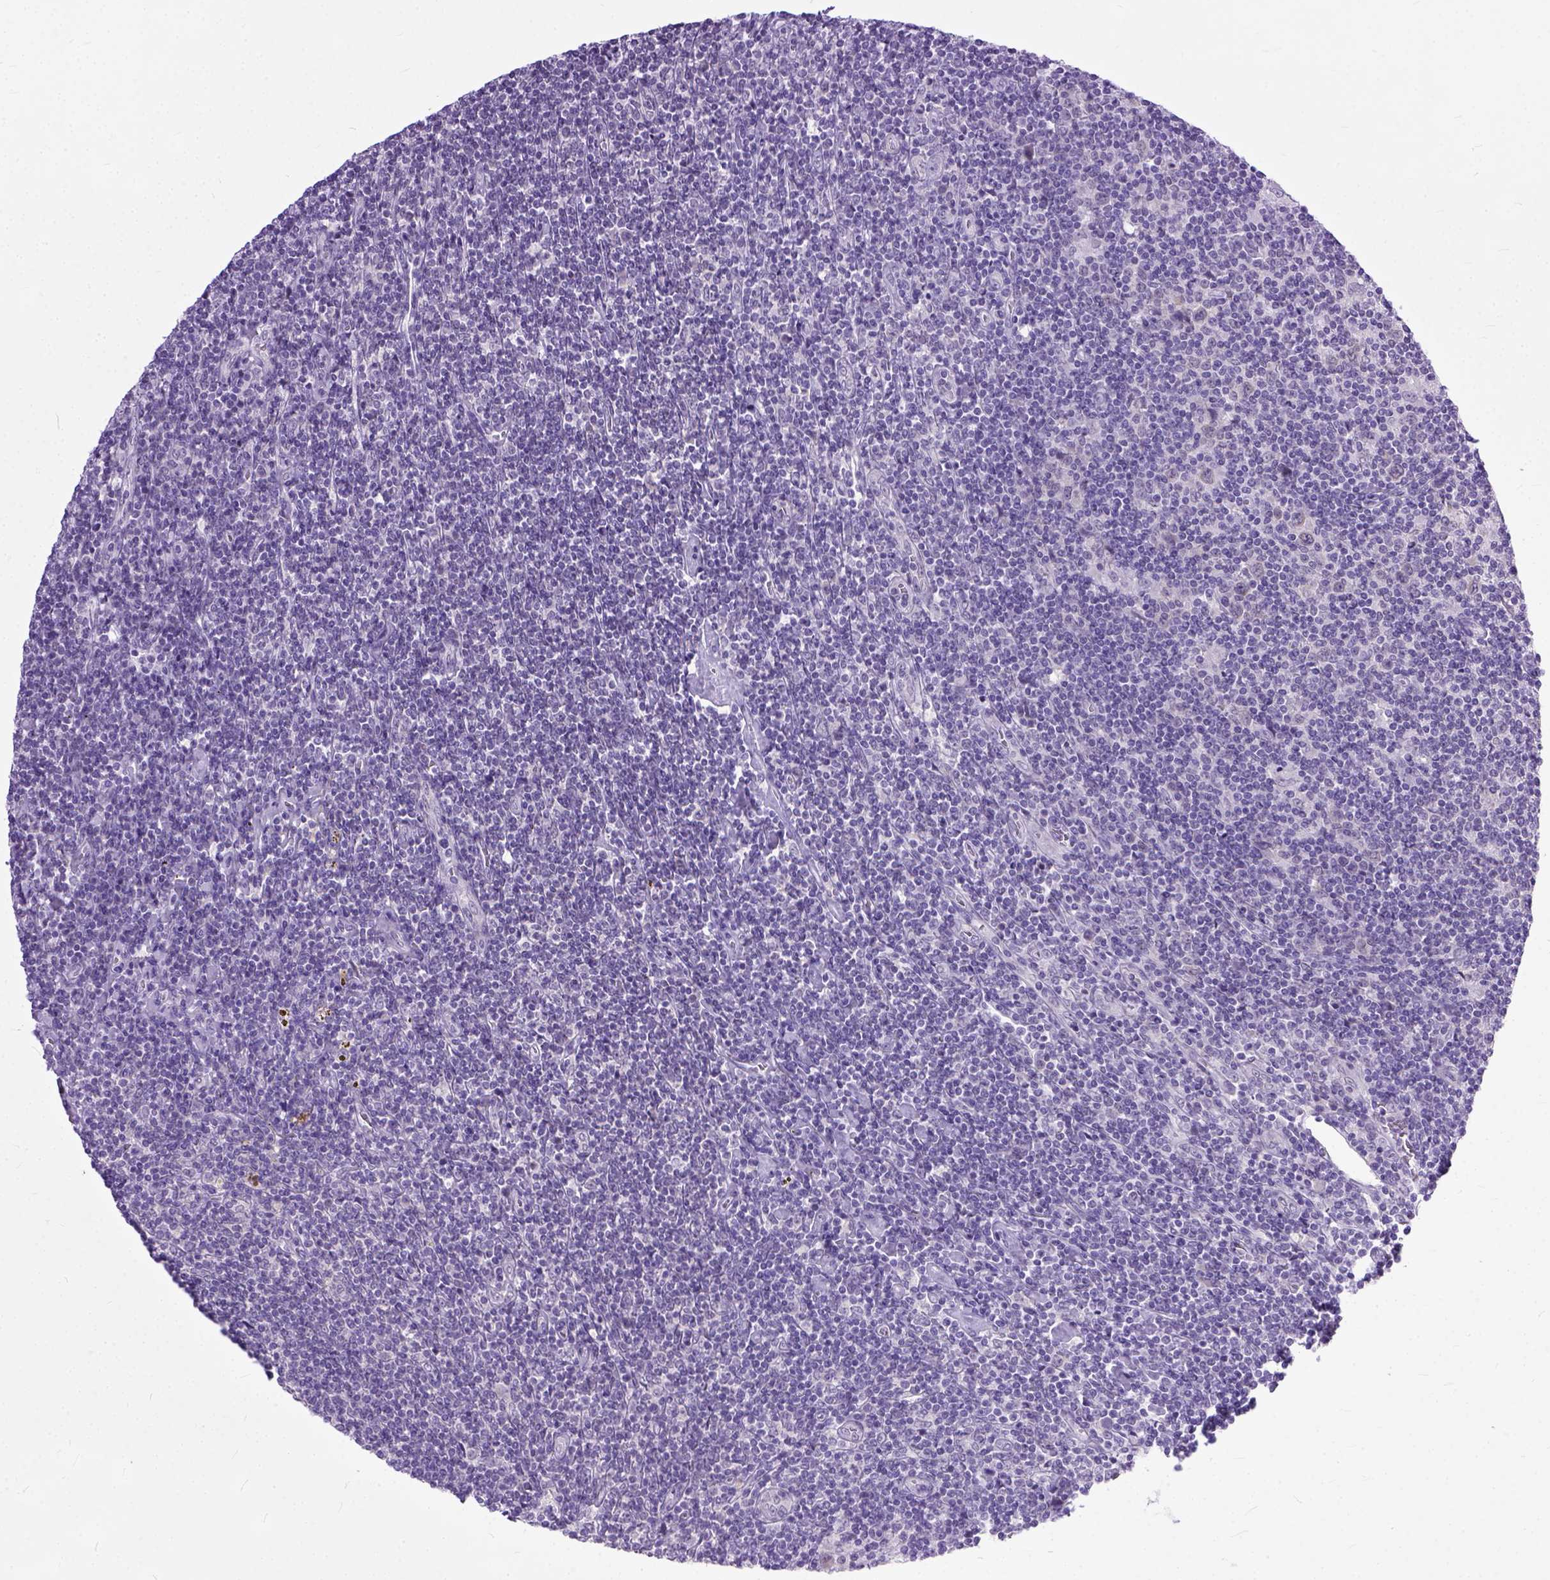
{"staining": {"intensity": "negative", "quantity": "none", "location": "none"}, "tissue": "lymphoma", "cell_type": "Tumor cells", "image_type": "cancer", "snomed": [{"axis": "morphology", "description": "Hodgkin's disease, NOS"}, {"axis": "topography", "description": "Lymph node"}], "caption": "Immunohistochemistry of human lymphoma shows no expression in tumor cells.", "gene": "TCEAL7", "patient": {"sex": "male", "age": 40}}